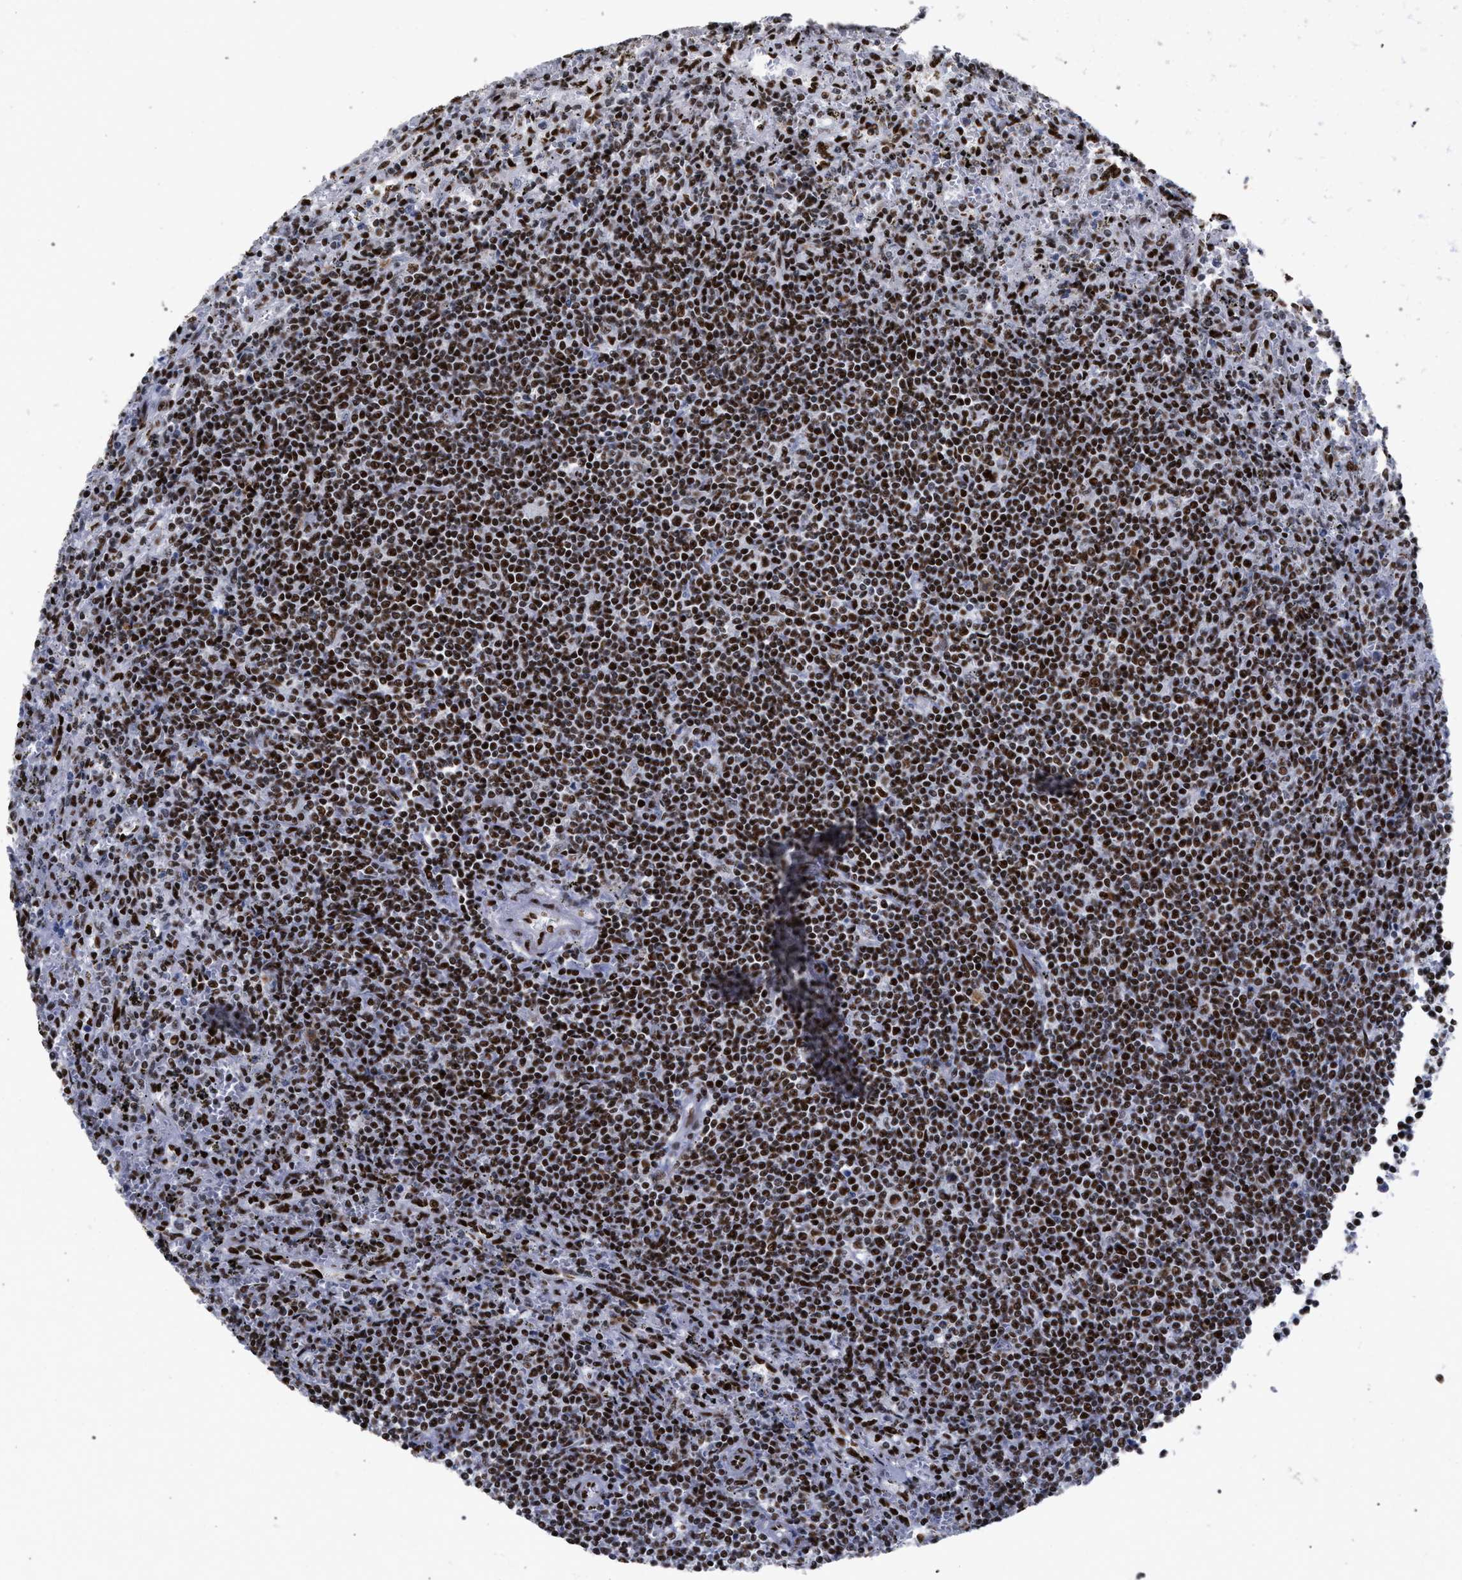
{"staining": {"intensity": "moderate", "quantity": ">75%", "location": "nuclear"}, "tissue": "lymphoma", "cell_type": "Tumor cells", "image_type": "cancer", "snomed": [{"axis": "morphology", "description": "Malignant lymphoma, non-Hodgkin's type, Low grade"}, {"axis": "topography", "description": "Spleen"}], "caption": "Moderate nuclear positivity for a protein is present in about >75% of tumor cells of low-grade malignant lymphoma, non-Hodgkin's type using IHC.", "gene": "TP53BP1", "patient": {"sex": "male", "age": 76}}